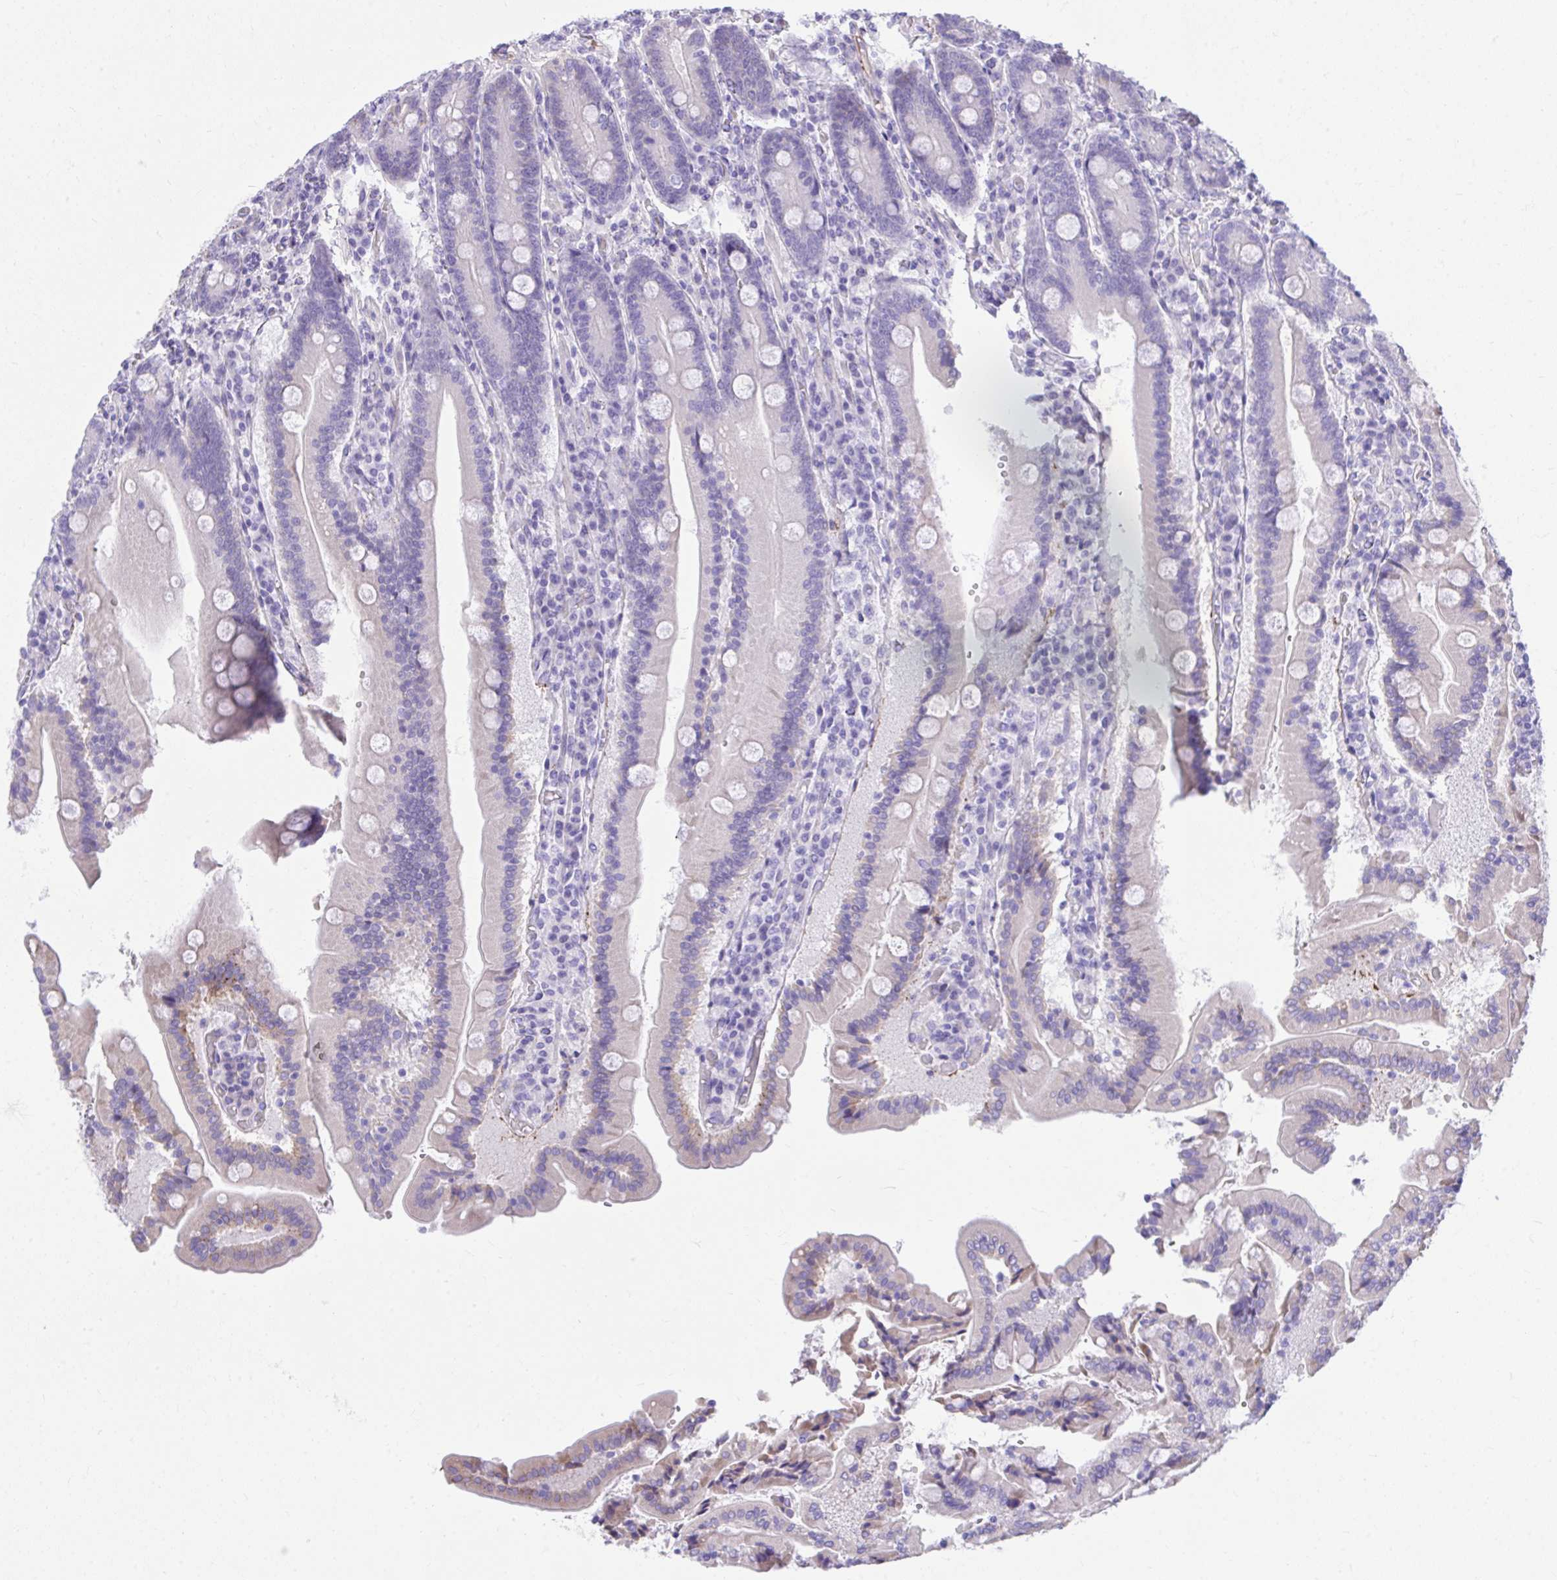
{"staining": {"intensity": "negative", "quantity": "none", "location": "none"}, "tissue": "duodenum", "cell_type": "Glandular cells", "image_type": "normal", "snomed": [{"axis": "morphology", "description": "Normal tissue, NOS"}, {"axis": "topography", "description": "Duodenum"}], "caption": "Glandular cells show no significant protein expression in unremarkable duodenum. Nuclei are stained in blue.", "gene": "HRG", "patient": {"sex": "female", "age": 62}}